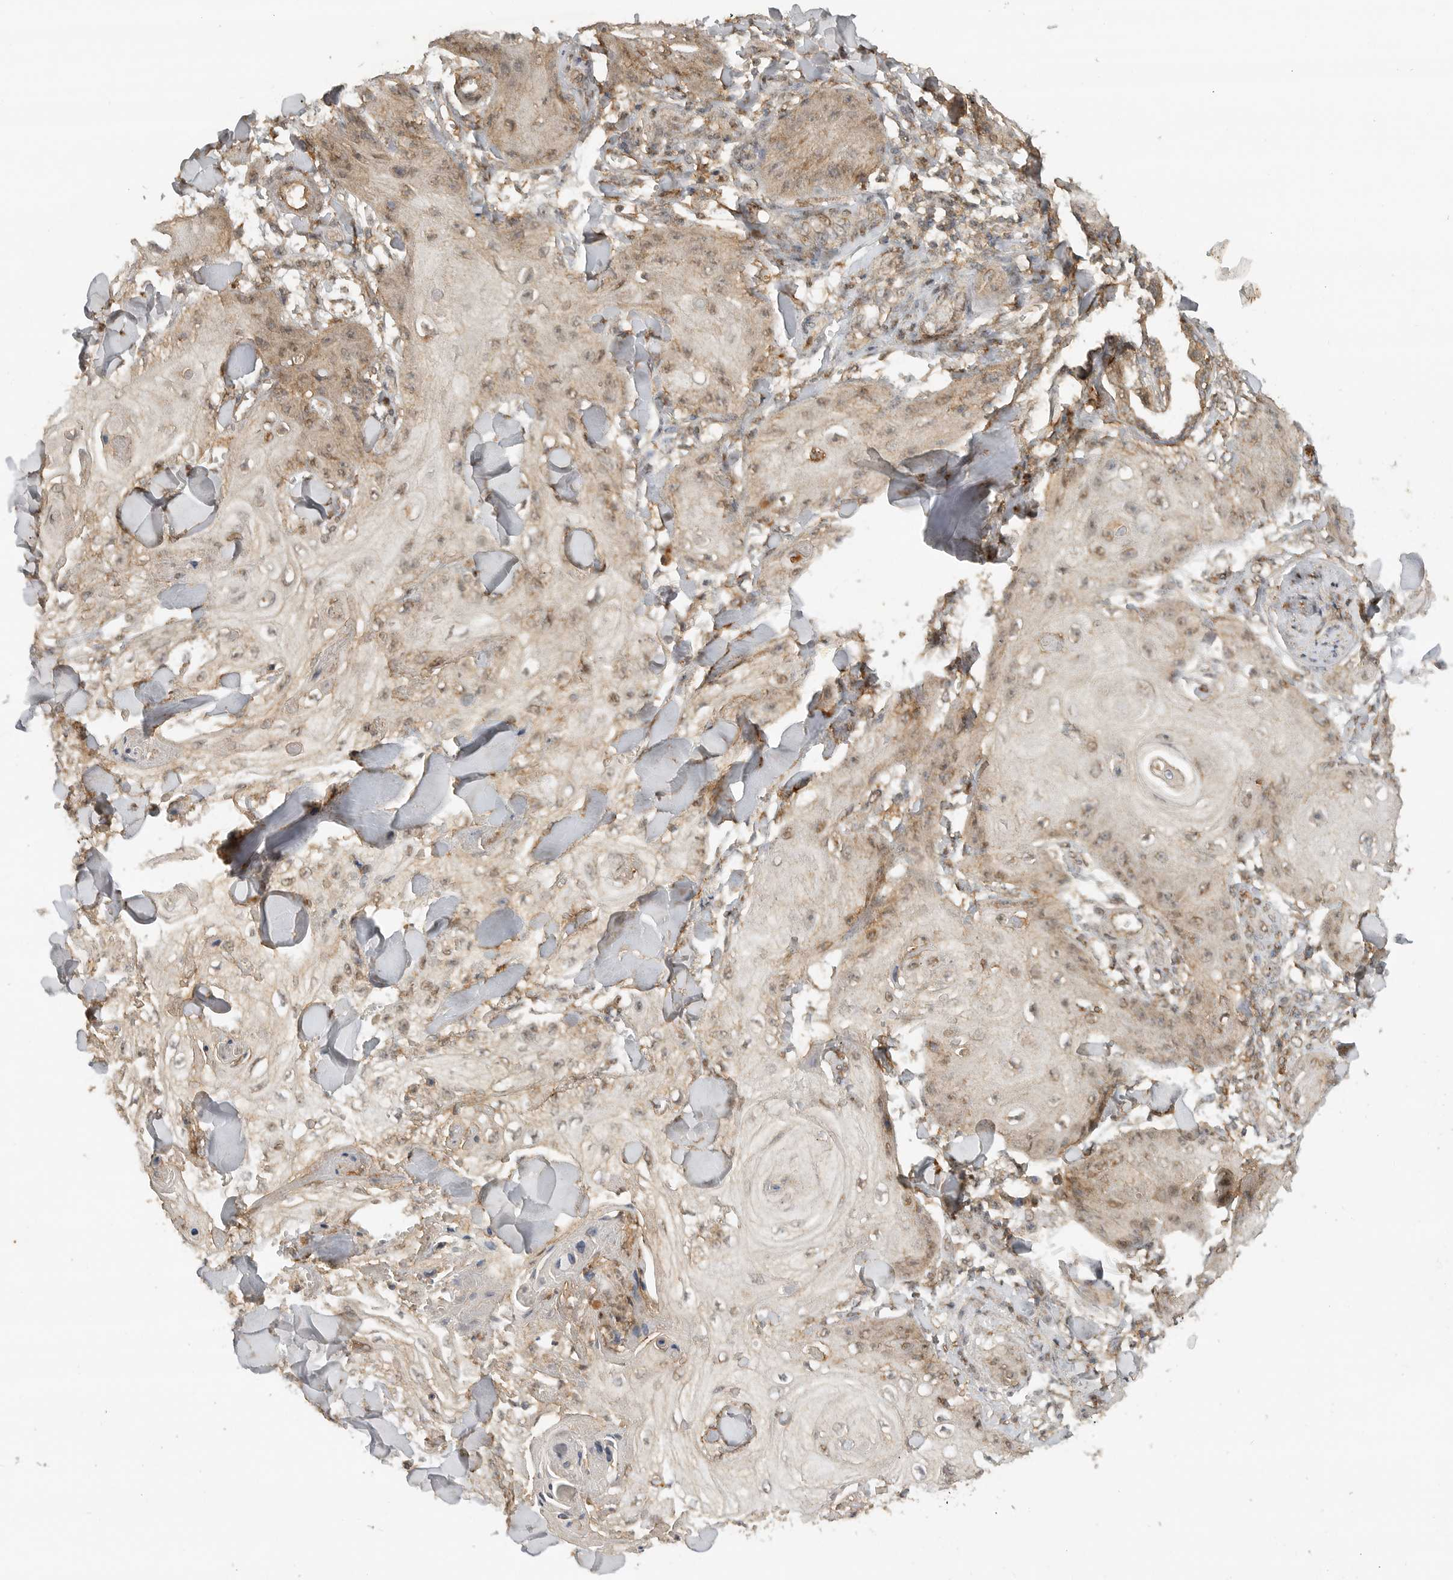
{"staining": {"intensity": "weak", "quantity": "25%-75%", "location": "cytoplasmic/membranous,nuclear"}, "tissue": "skin cancer", "cell_type": "Tumor cells", "image_type": "cancer", "snomed": [{"axis": "morphology", "description": "Squamous cell carcinoma, NOS"}, {"axis": "topography", "description": "Skin"}], "caption": "This is a photomicrograph of immunohistochemistry (IHC) staining of skin cancer (squamous cell carcinoma), which shows weak expression in the cytoplasmic/membranous and nuclear of tumor cells.", "gene": "ICOSLG", "patient": {"sex": "male", "age": 74}}